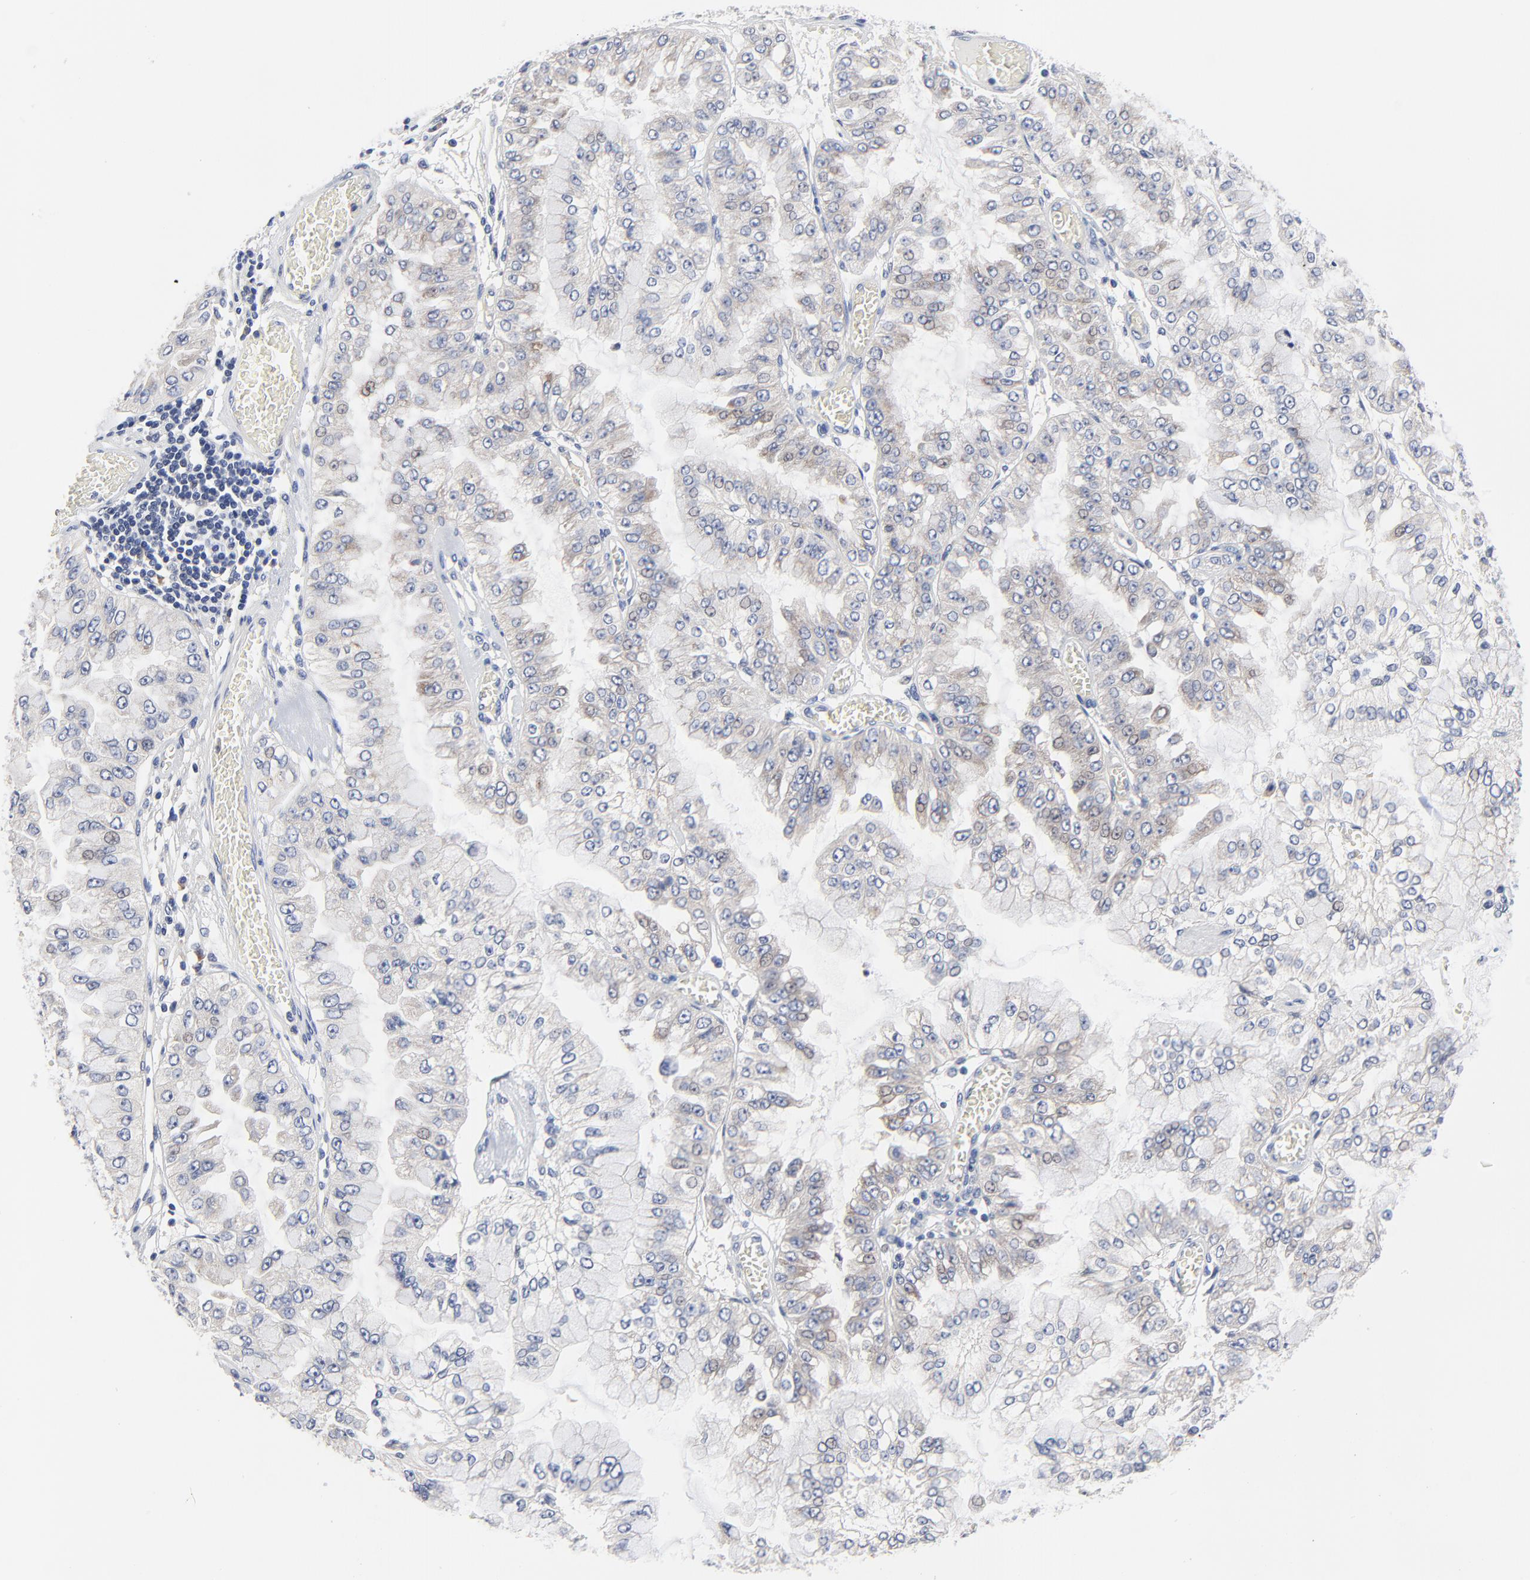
{"staining": {"intensity": "weak", "quantity": "25%-75%", "location": "cytoplasmic/membranous"}, "tissue": "liver cancer", "cell_type": "Tumor cells", "image_type": "cancer", "snomed": [{"axis": "morphology", "description": "Cholangiocarcinoma"}, {"axis": "topography", "description": "Liver"}], "caption": "Liver cancer stained for a protein (brown) exhibits weak cytoplasmic/membranous positive positivity in approximately 25%-75% of tumor cells.", "gene": "VAV2", "patient": {"sex": "female", "age": 79}}